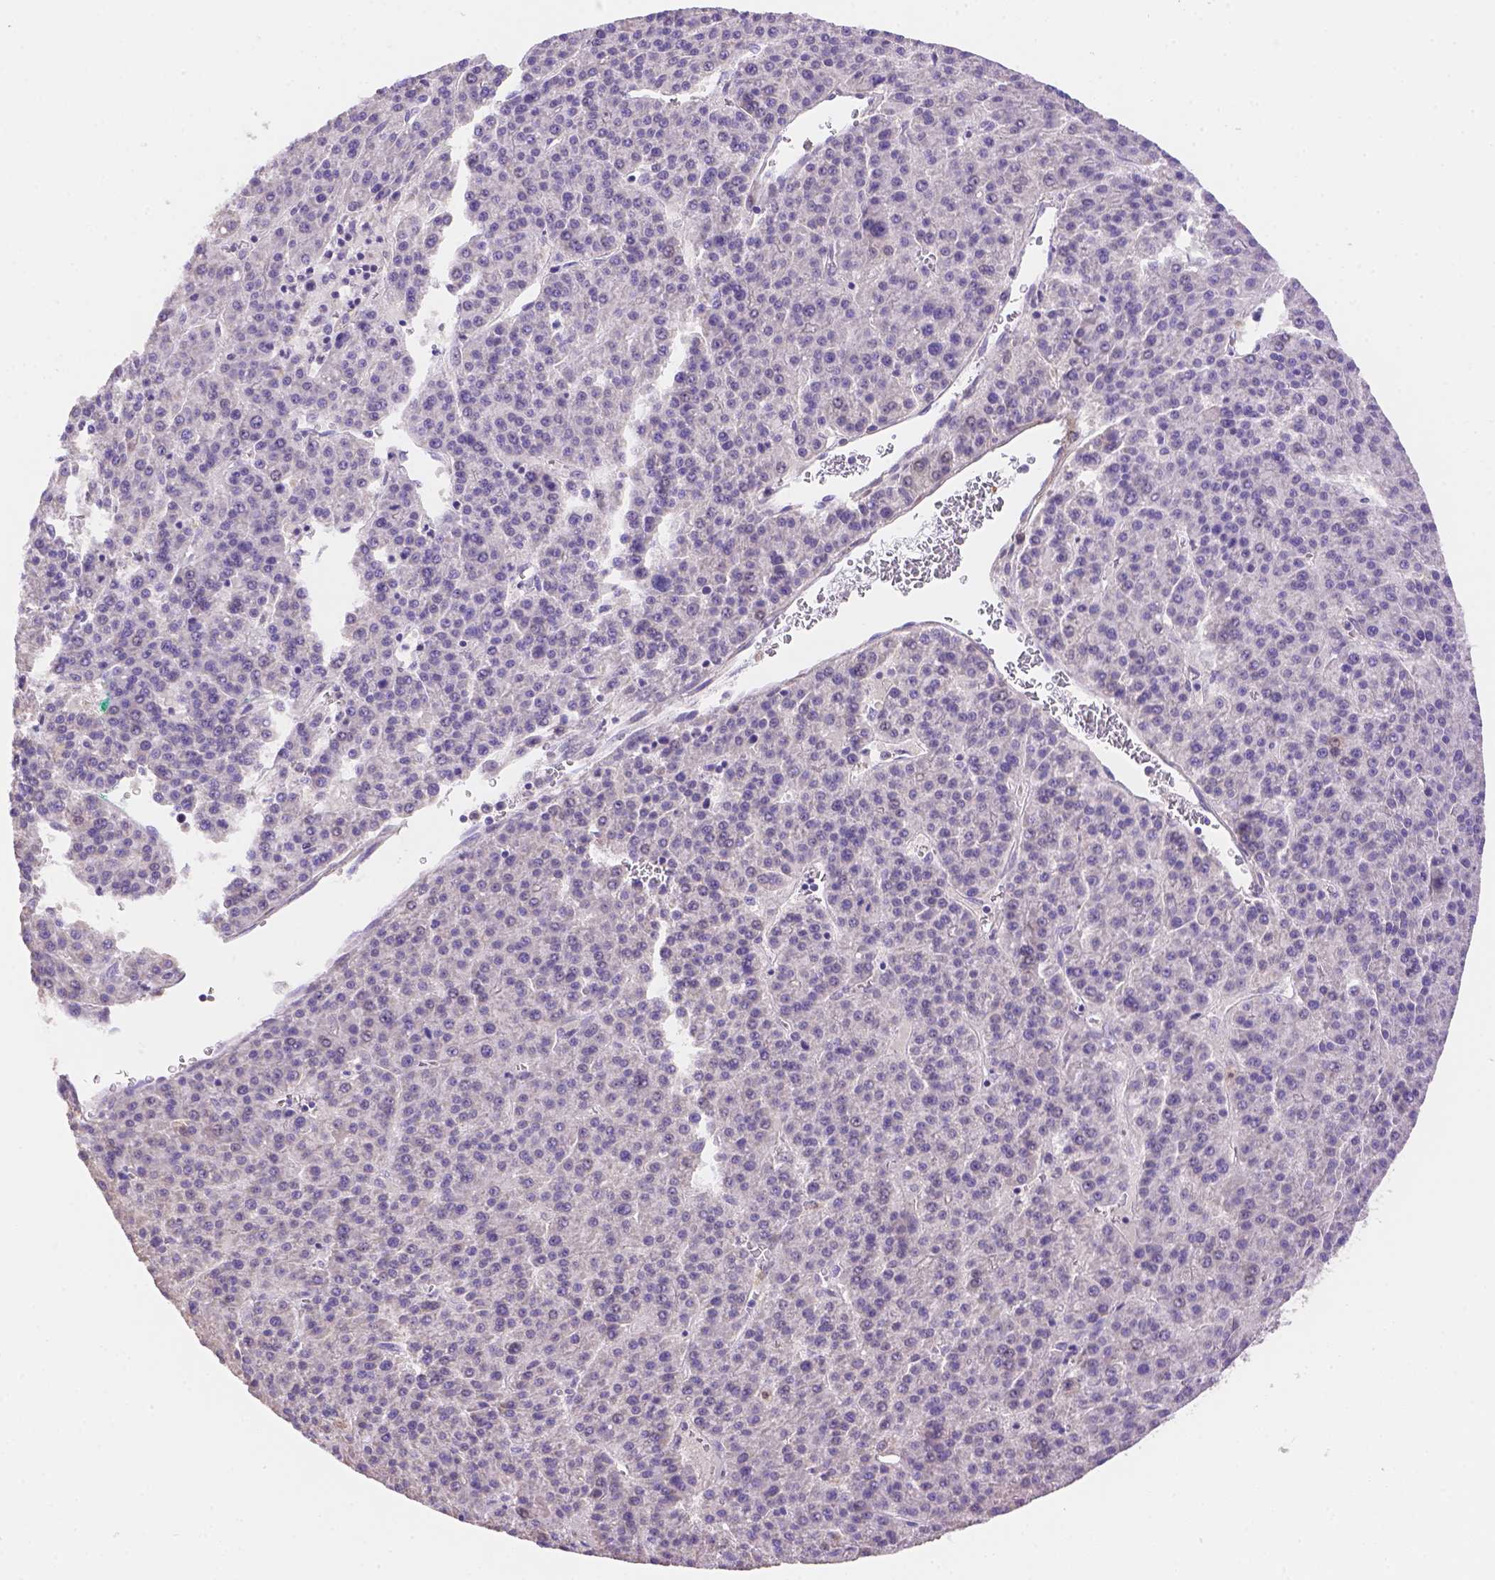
{"staining": {"intensity": "negative", "quantity": "none", "location": "none"}, "tissue": "liver cancer", "cell_type": "Tumor cells", "image_type": "cancer", "snomed": [{"axis": "morphology", "description": "Carcinoma, Hepatocellular, NOS"}, {"axis": "topography", "description": "Liver"}], "caption": "Immunohistochemistry of human hepatocellular carcinoma (liver) exhibits no staining in tumor cells. Brightfield microscopy of immunohistochemistry stained with DAB (3,3'-diaminobenzidine) (brown) and hematoxylin (blue), captured at high magnification.", "gene": "NXPE2", "patient": {"sex": "female", "age": 58}}